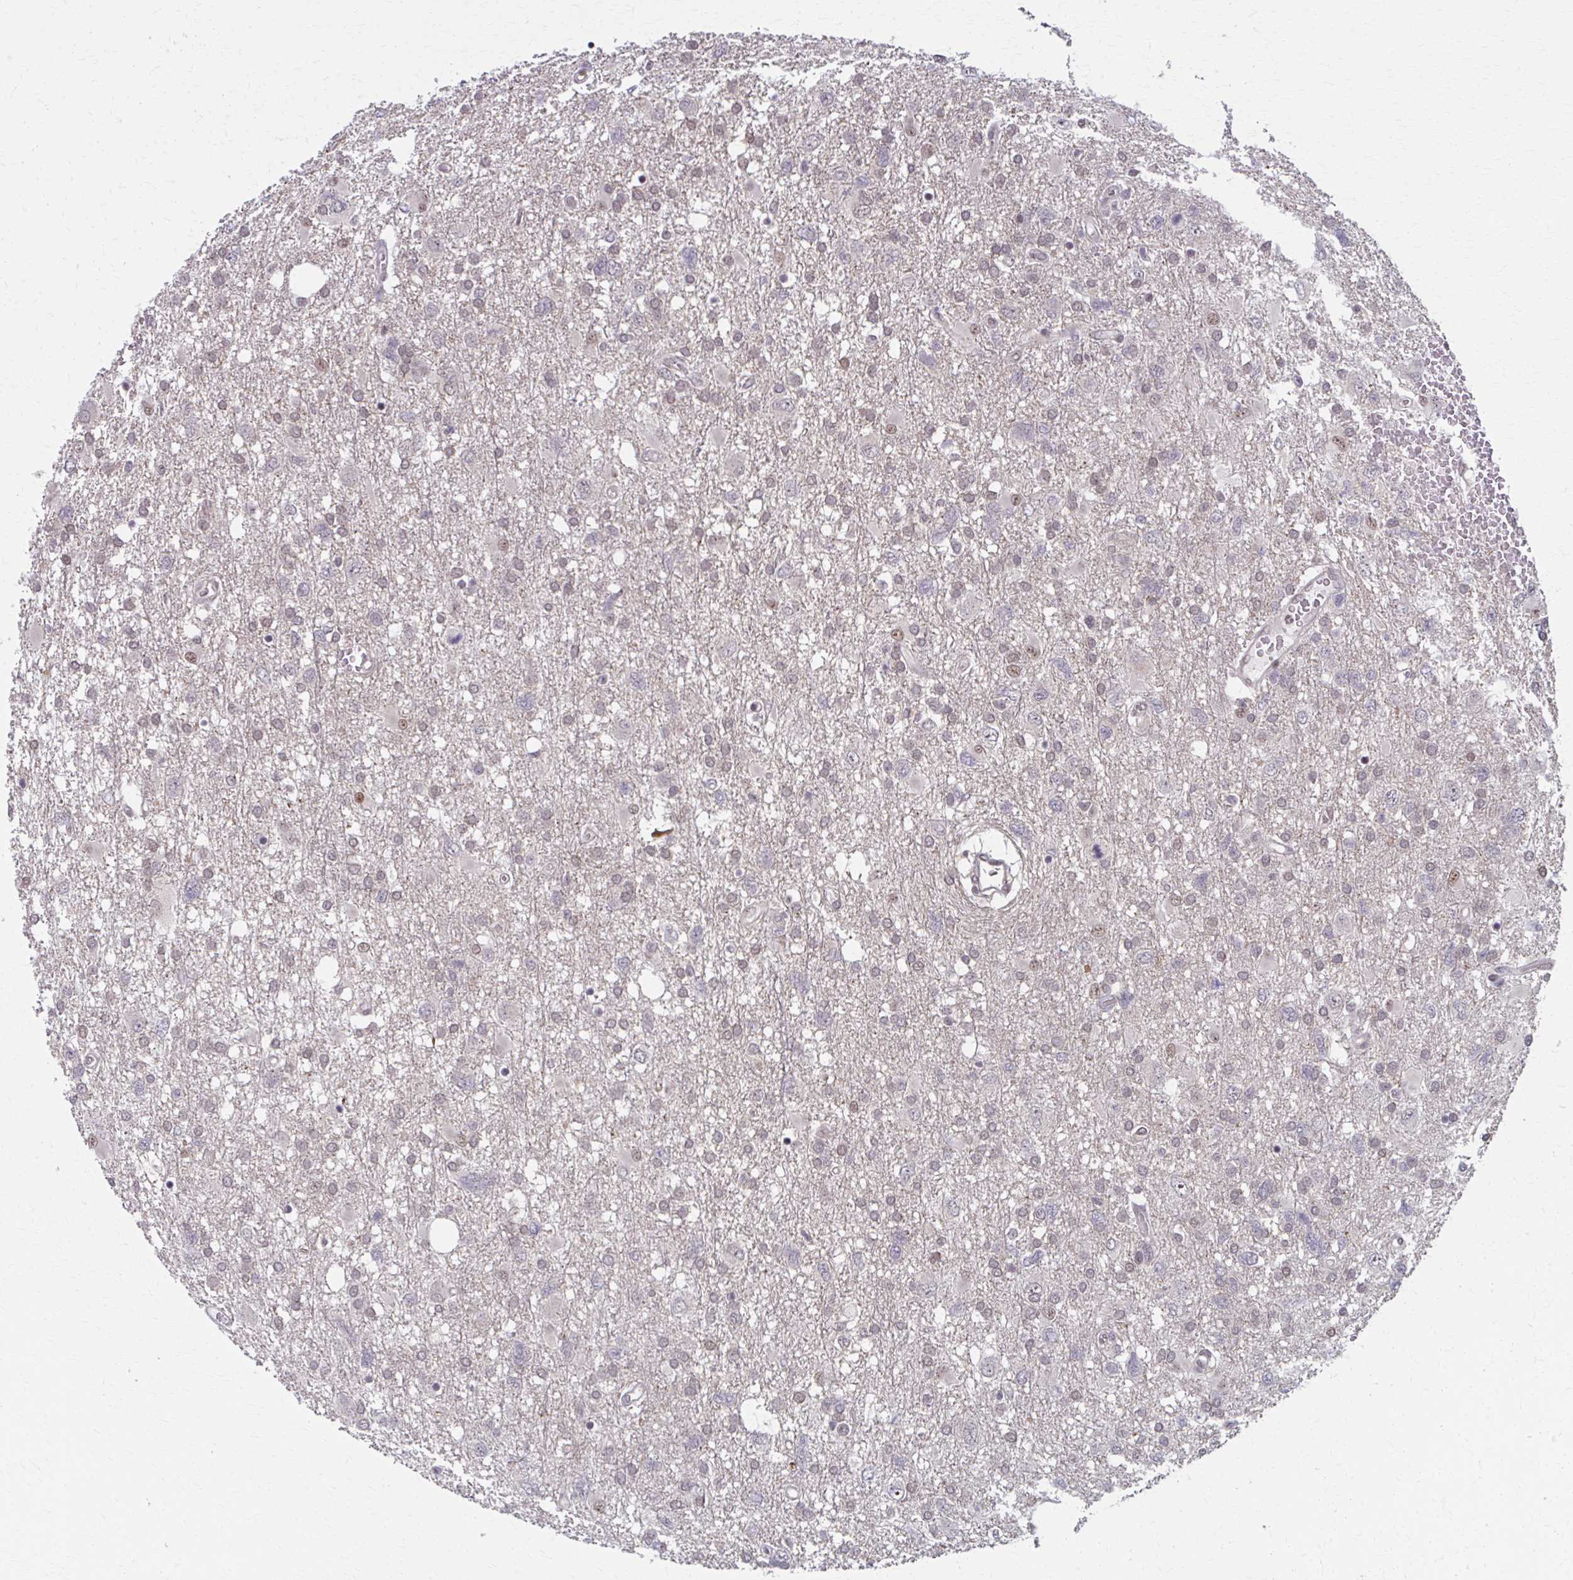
{"staining": {"intensity": "weak", "quantity": "25%-75%", "location": "nuclear"}, "tissue": "glioma", "cell_type": "Tumor cells", "image_type": "cancer", "snomed": [{"axis": "morphology", "description": "Glioma, malignant, High grade"}, {"axis": "topography", "description": "Brain"}], "caption": "An image of human glioma stained for a protein displays weak nuclear brown staining in tumor cells. (DAB (3,3'-diaminobenzidine) IHC with brightfield microscopy, high magnification).", "gene": "SETBP1", "patient": {"sex": "male", "age": 61}}